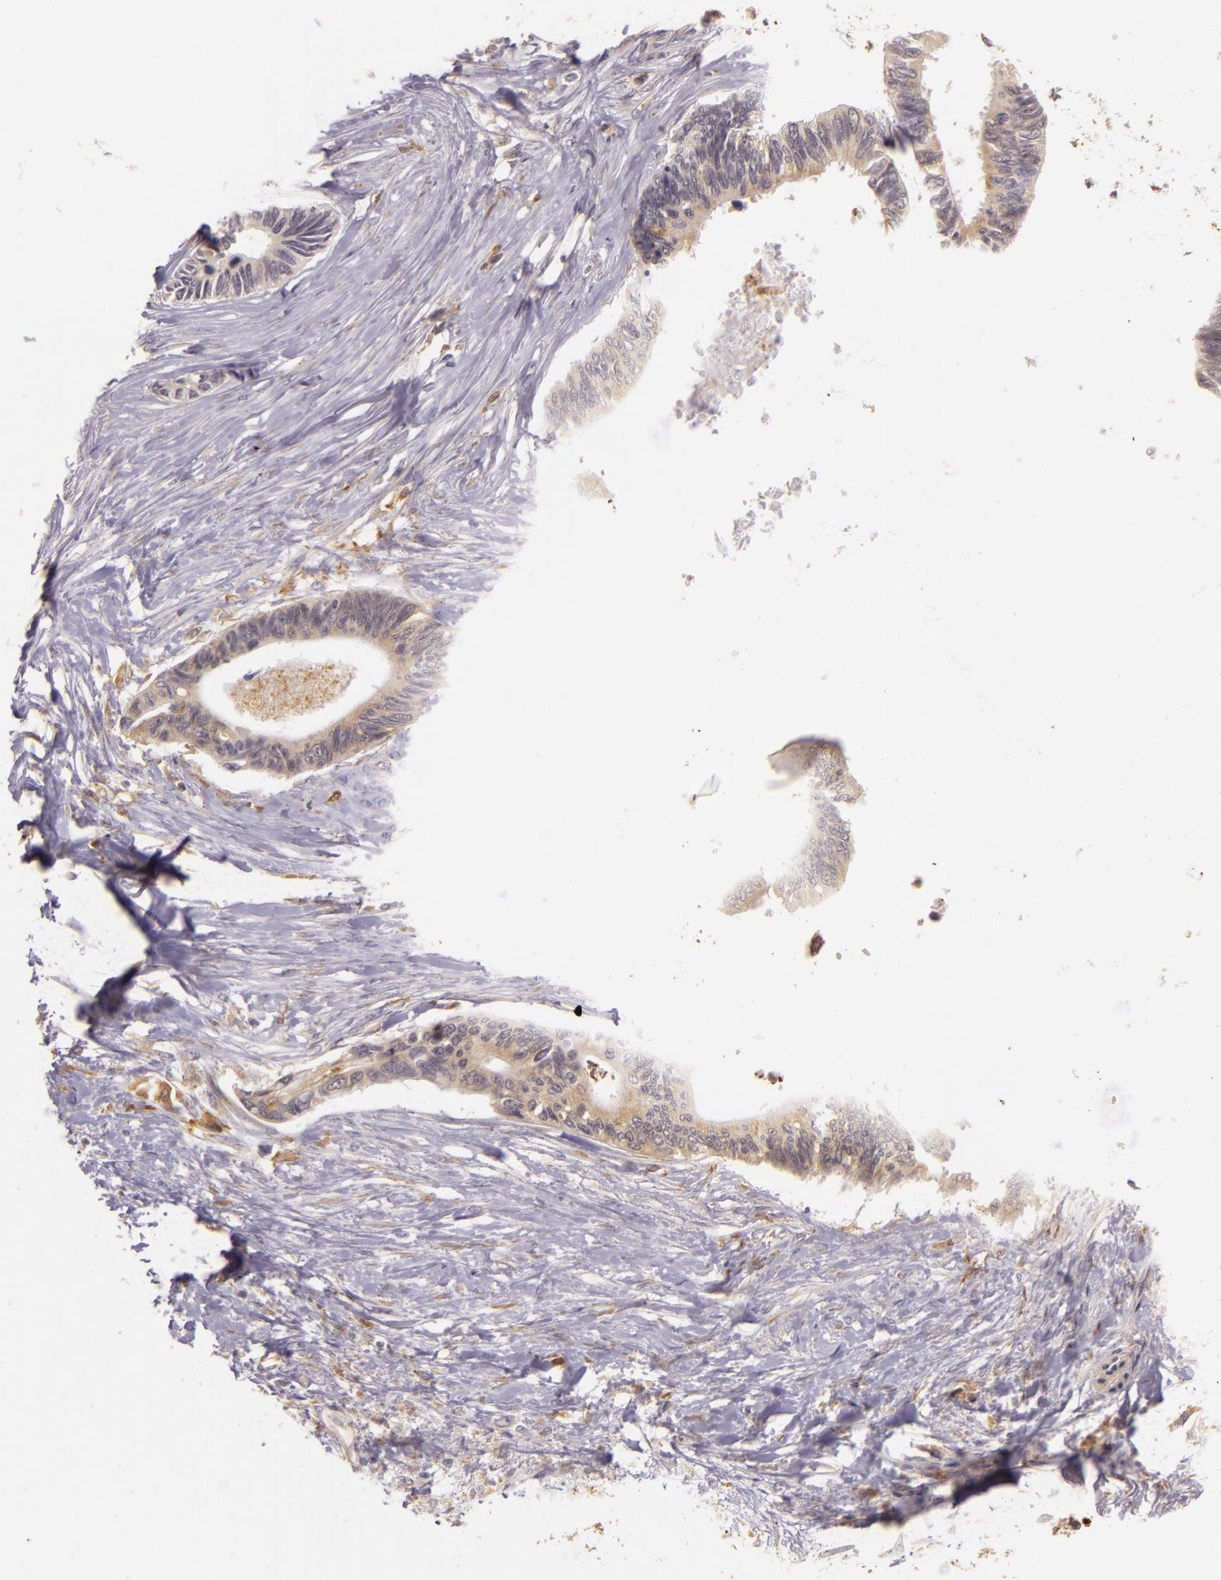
{"staining": {"intensity": "negative", "quantity": "none", "location": "none"}, "tissue": "pancreatic cancer", "cell_type": "Tumor cells", "image_type": "cancer", "snomed": [{"axis": "morphology", "description": "Adenocarcinoma, NOS"}, {"axis": "topography", "description": "Pancreas"}], "caption": "The immunohistochemistry (IHC) photomicrograph has no significant positivity in tumor cells of adenocarcinoma (pancreatic) tissue.", "gene": "PPP1R3F", "patient": {"sex": "female", "age": 70}}